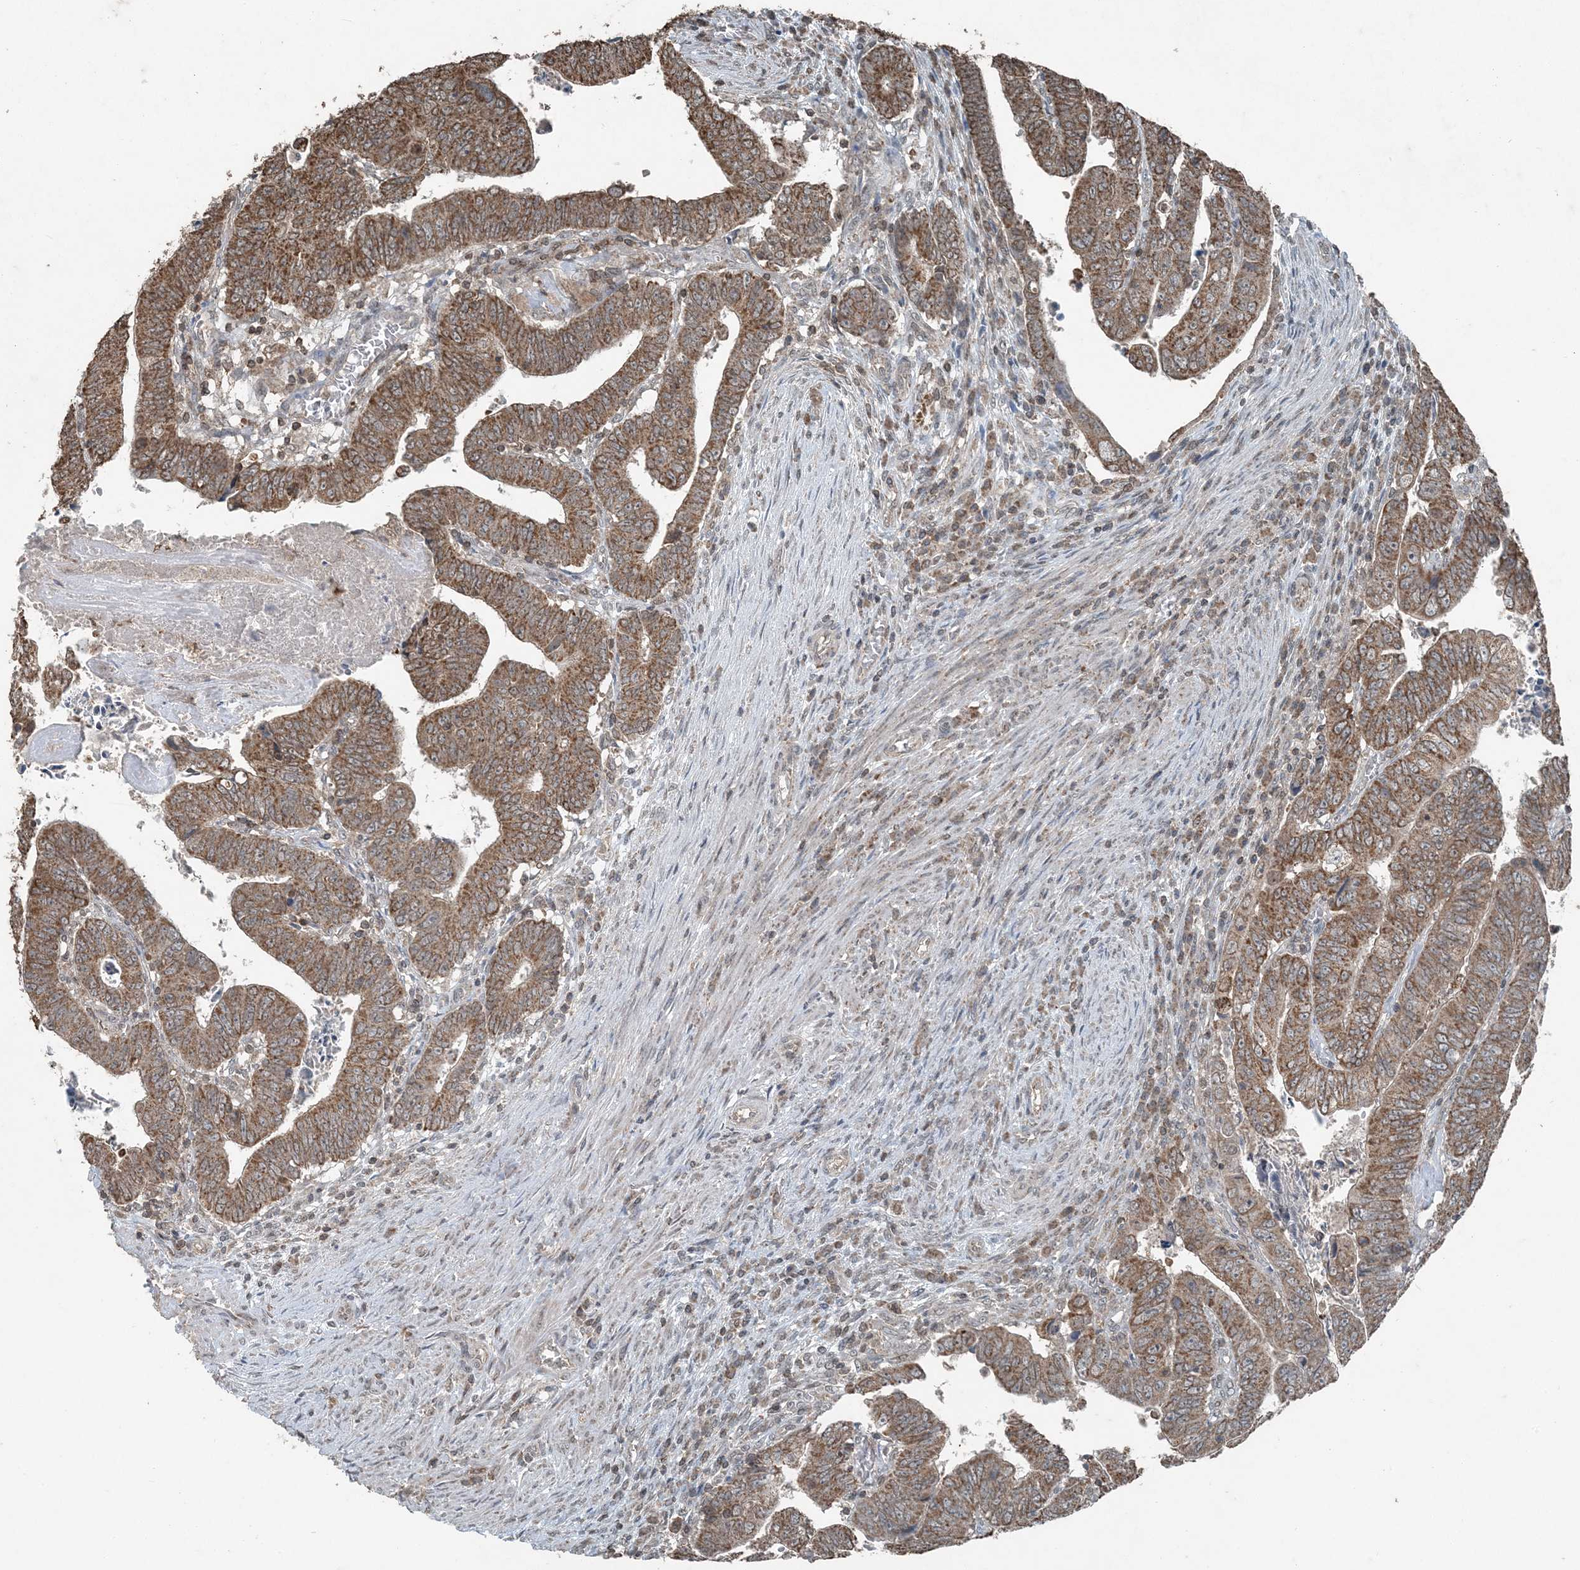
{"staining": {"intensity": "moderate", "quantity": ">75%", "location": "cytoplasmic/membranous"}, "tissue": "colorectal cancer", "cell_type": "Tumor cells", "image_type": "cancer", "snomed": [{"axis": "morphology", "description": "Normal tissue, NOS"}, {"axis": "morphology", "description": "Adenocarcinoma, NOS"}, {"axis": "topography", "description": "Rectum"}], "caption": "Protein staining displays moderate cytoplasmic/membranous staining in approximately >75% of tumor cells in adenocarcinoma (colorectal). Nuclei are stained in blue.", "gene": "GNL1", "patient": {"sex": "female", "age": 65}}